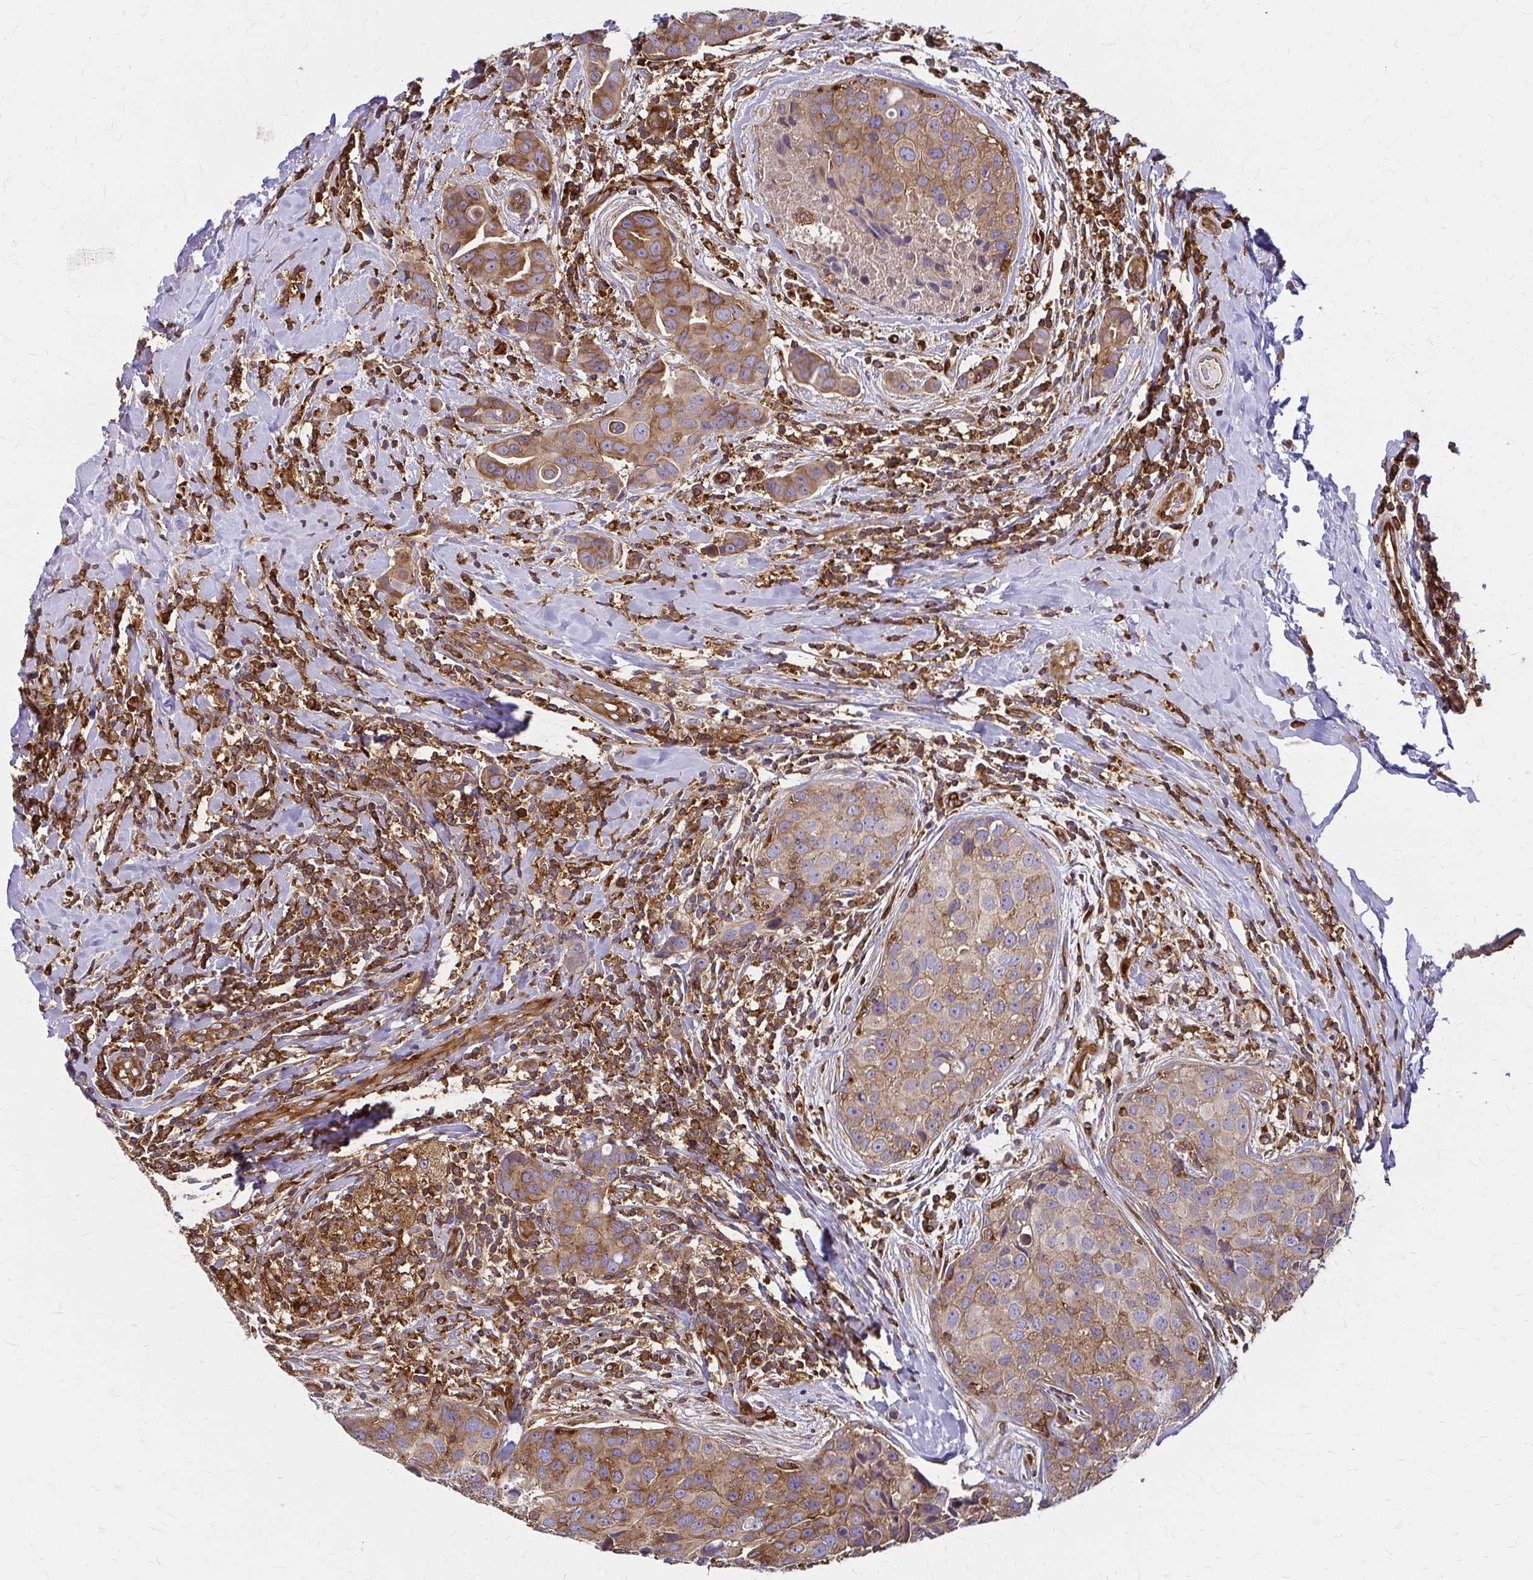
{"staining": {"intensity": "moderate", "quantity": ">75%", "location": "cytoplasmic/membranous"}, "tissue": "breast cancer", "cell_type": "Tumor cells", "image_type": "cancer", "snomed": [{"axis": "morphology", "description": "Duct carcinoma"}, {"axis": "topography", "description": "Breast"}], "caption": "IHC image of neoplastic tissue: infiltrating ductal carcinoma (breast) stained using IHC reveals medium levels of moderate protein expression localized specifically in the cytoplasmic/membranous of tumor cells, appearing as a cytoplasmic/membranous brown color.", "gene": "WASF2", "patient": {"sex": "female", "age": 24}}